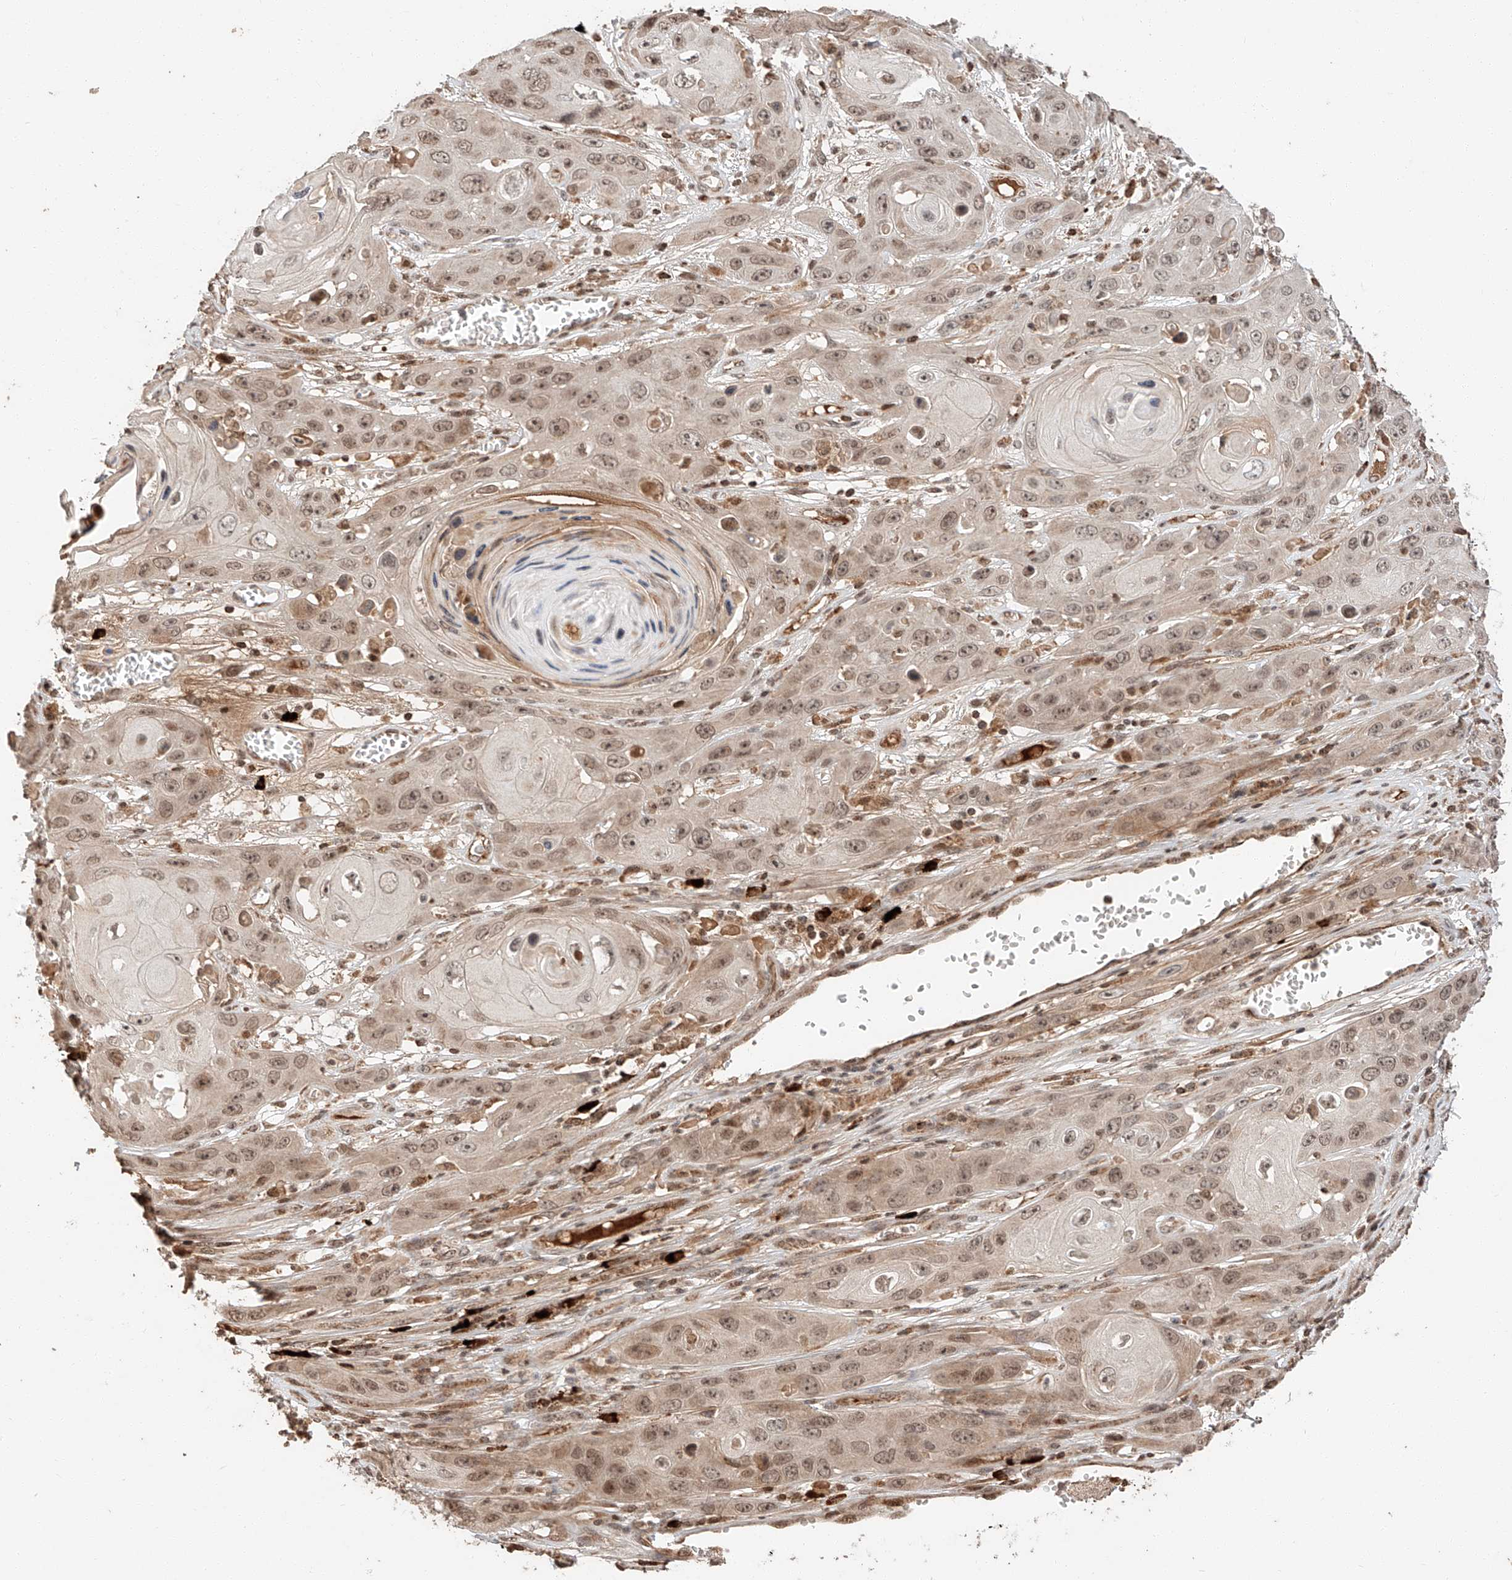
{"staining": {"intensity": "moderate", "quantity": ">75%", "location": "nuclear"}, "tissue": "skin cancer", "cell_type": "Tumor cells", "image_type": "cancer", "snomed": [{"axis": "morphology", "description": "Squamous cell carcinoma, NOS"}, {"axis": "topography", "description": "Skin"}], "caption": "Tumor cells exhibit moderate nuclear positivity in approximately >75% of cells in skin squamous cell carcinoma.", "gene": "ARHGAP33", "patient": {"sex": "male", "age": 55}}